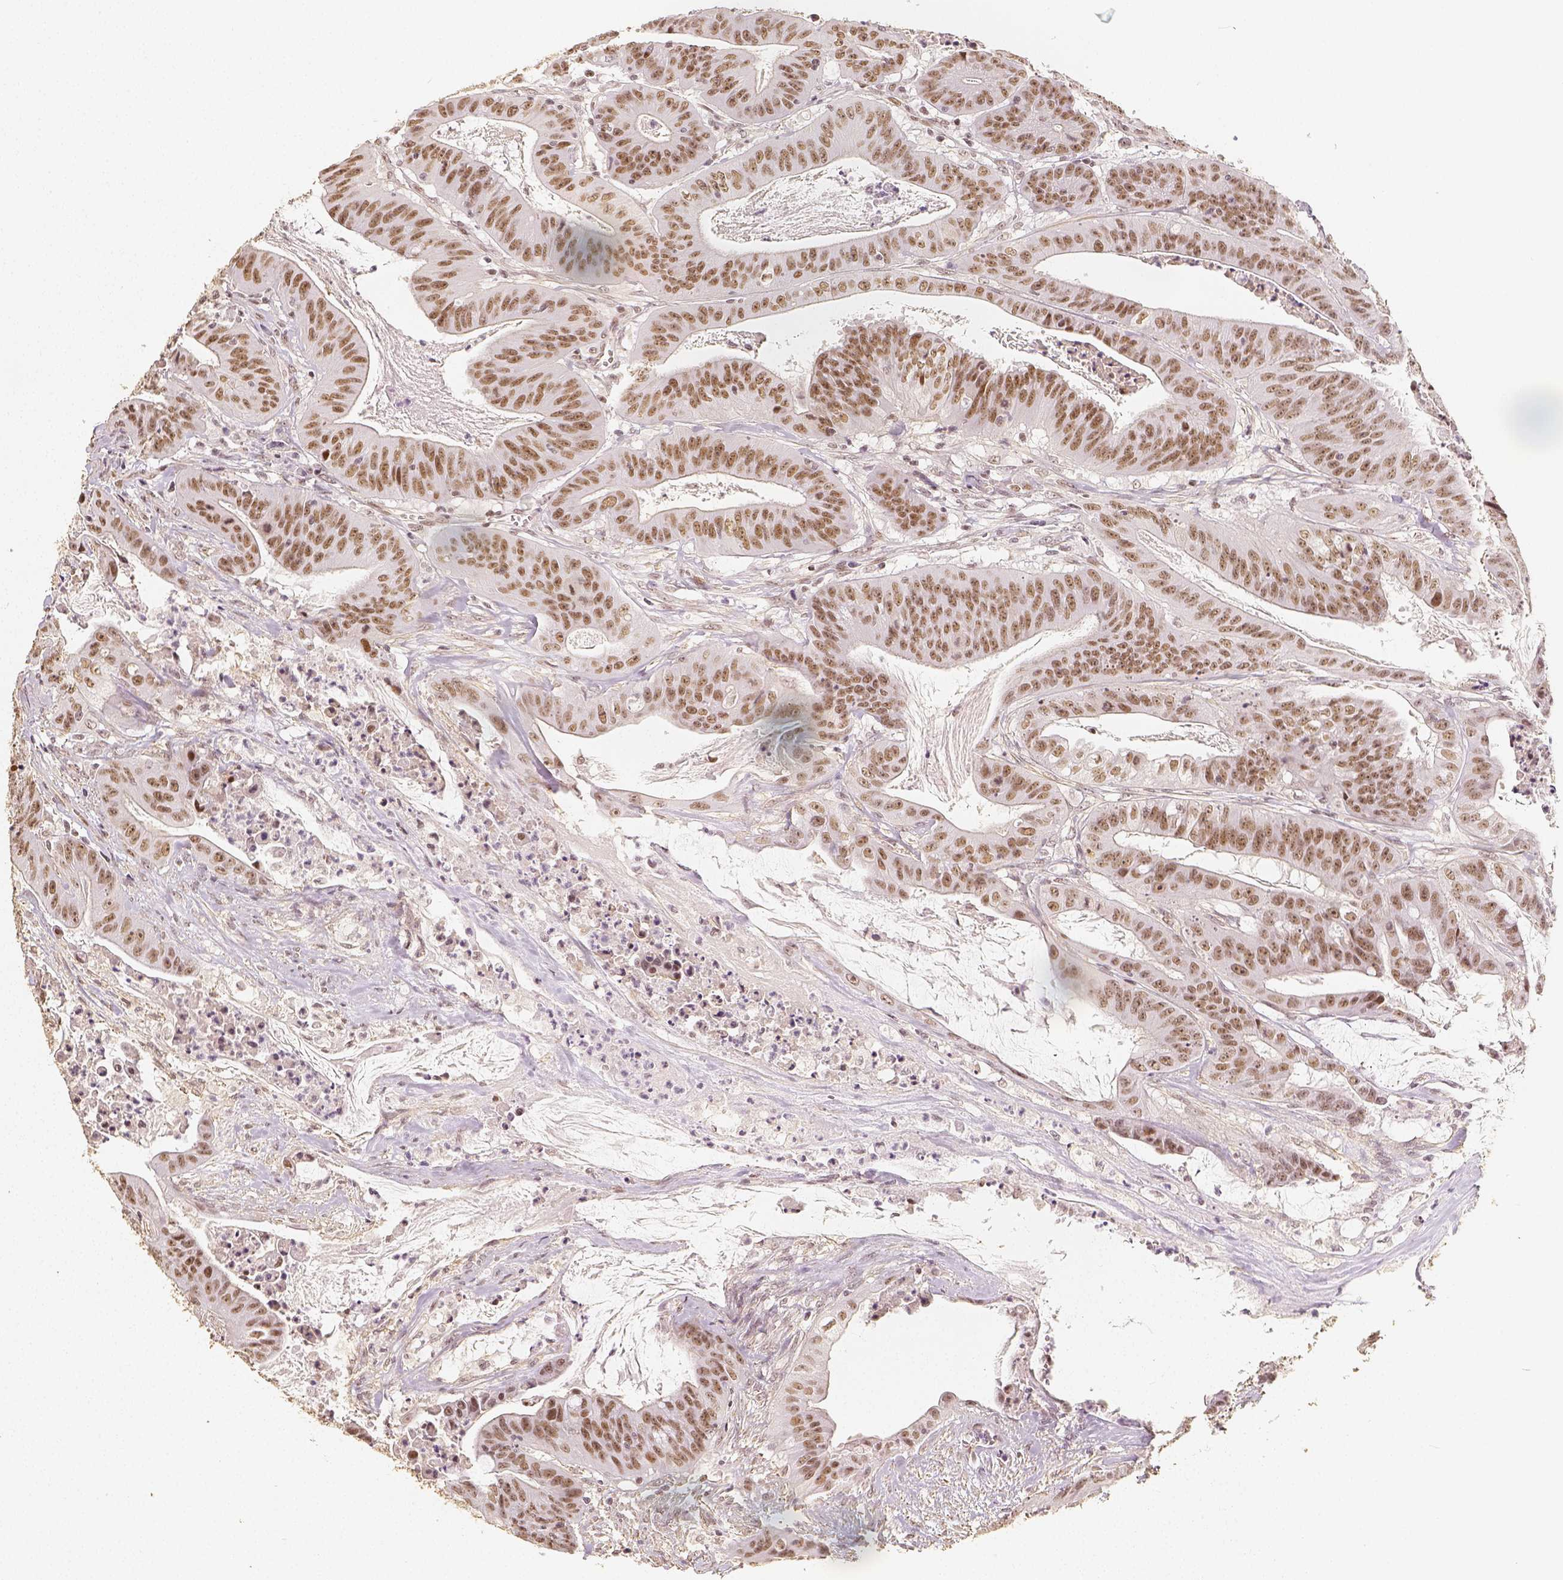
{"staining": {"intensity": "moderate", "quantity": ">75%", "location": "nuclear"}, "tissue": "colorectal cancer", "cell_type": "Tumor cells", "image_type": "cancer", "snomed": [{"axis": "morphology", "description": "Adenocarcinoma, NOS"}, {"axis": "topography", "description": "Colon"}], "caption": "IHC of colorectal adenocarcinoma displays medium levels of moderate nuclear expression in about >75% of tumor cells.", "gene": "HDAC1", "patient": {"sex": "male", "age": 33}}